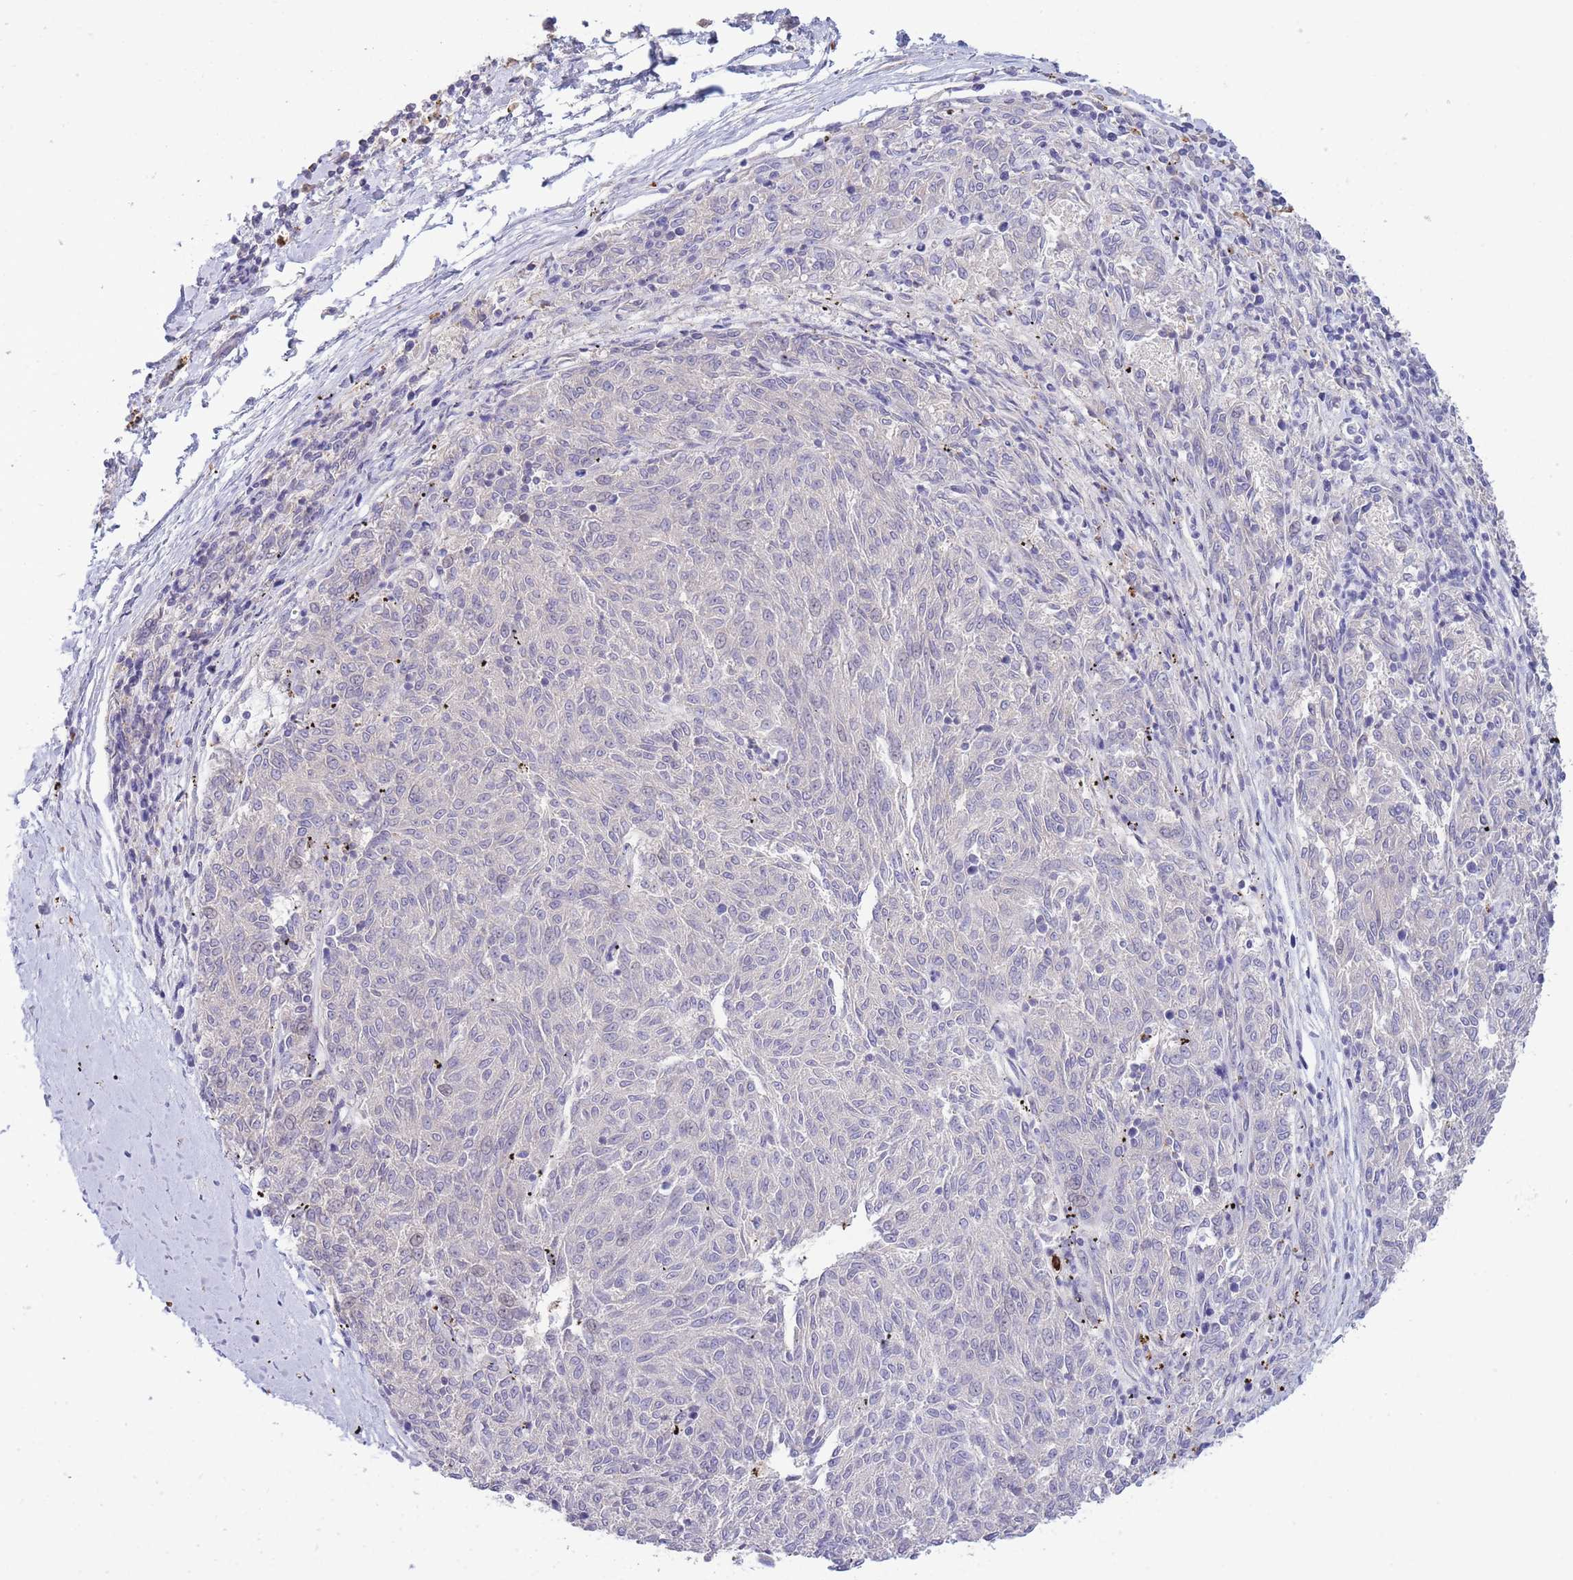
{"staining": {"intensity": "negative", "quantity": "none", "location": "none"}, "tissue": "melanoma", "cell_type": "Tumor cells", "image_type": "cancer", "snomed": [{"axis": "morphology", "description": "Malignant melanoma, NOS"}, {"axis": "topography", "description": "Skin"}], "caption": "The immunohistochemistry (IHC) image has no significant staining in tumor cells of malignant melanoma tissue.", "gene": "CENPM", "patient": {"sex": "female", "age": 72}}